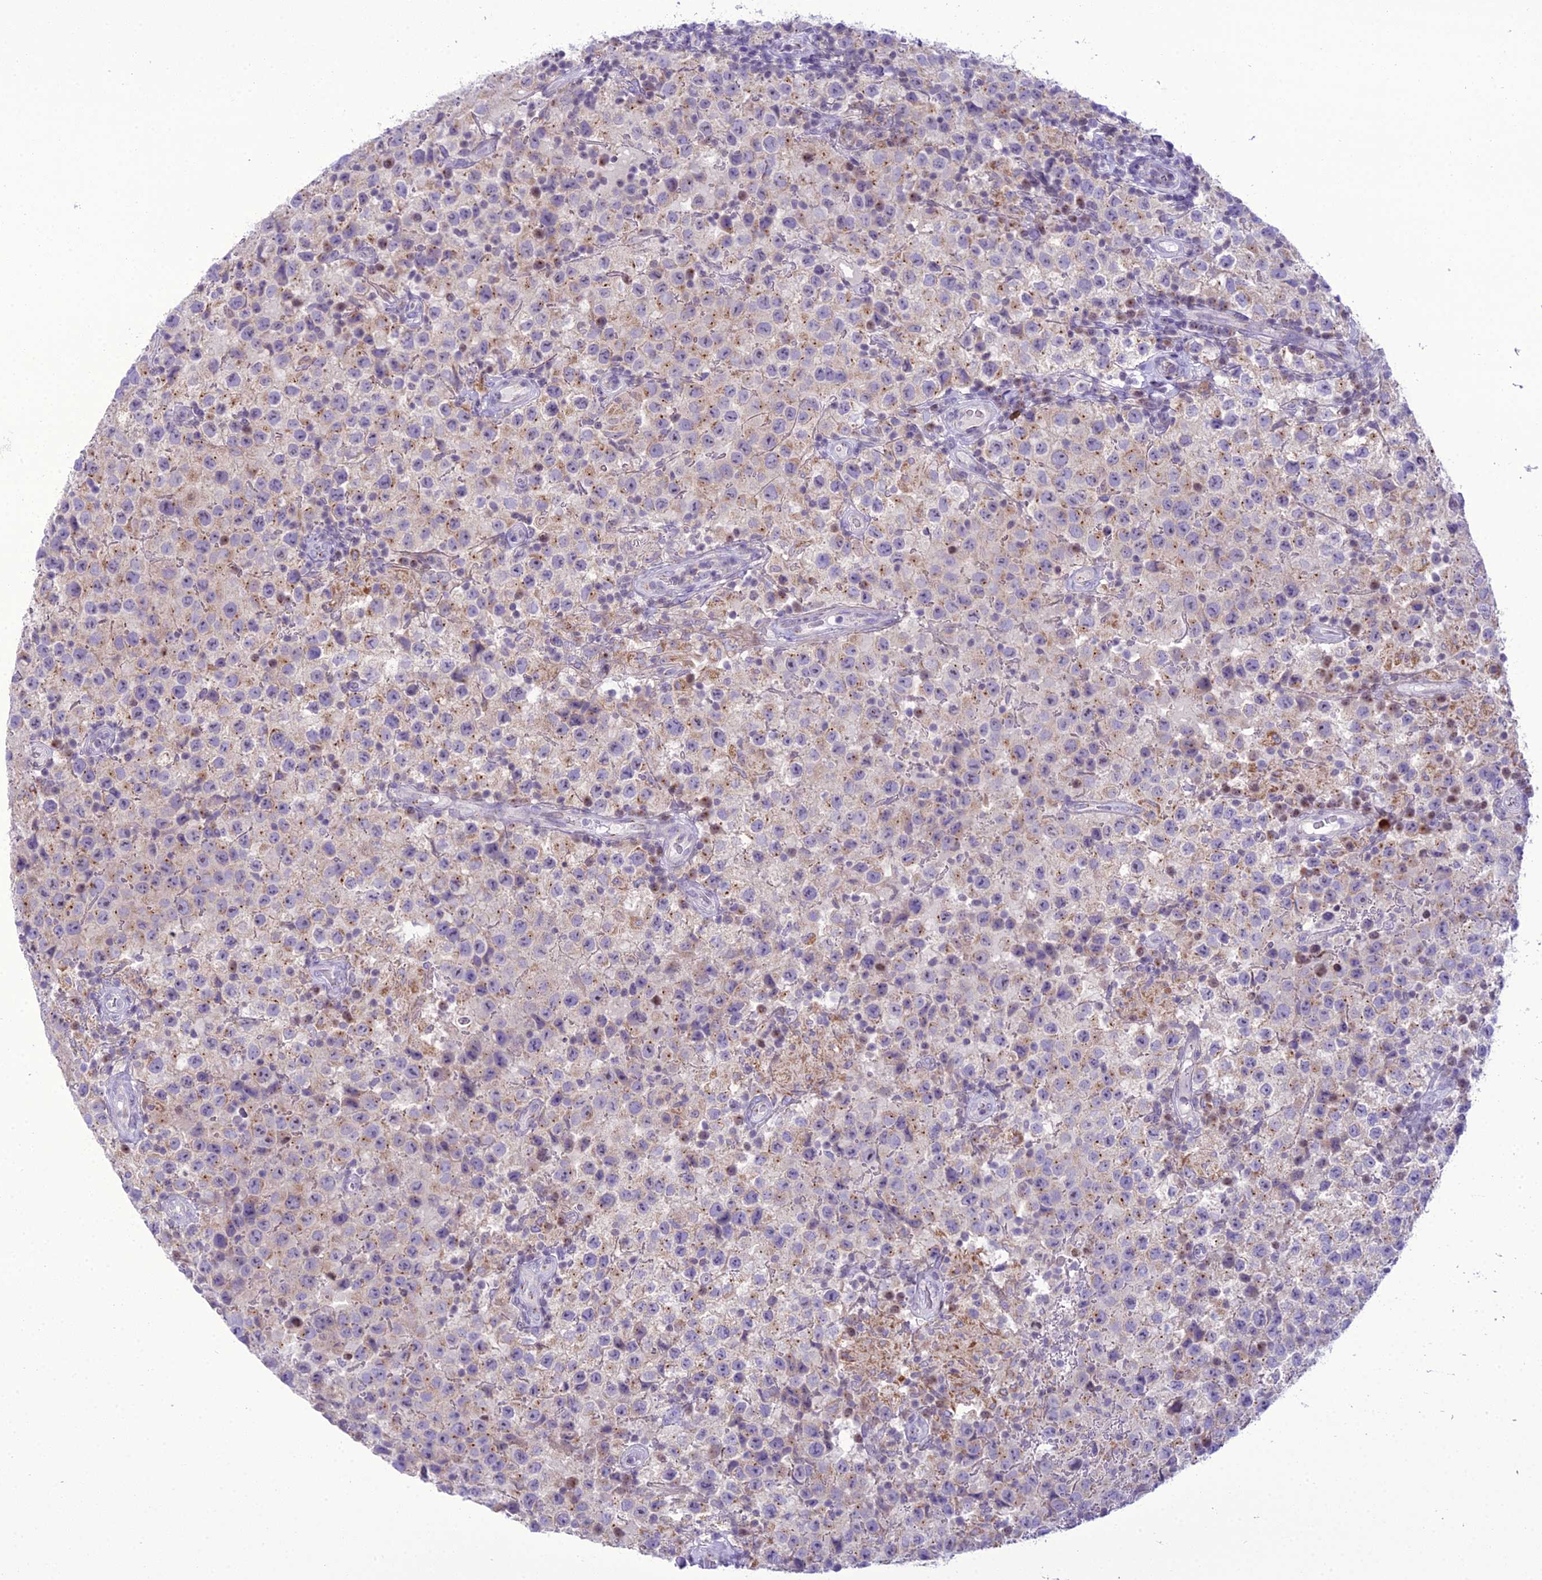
{"staining": {"intensity": "moderate", "quantity": "<25%", "location": "cytoplasmic/membranous"}, "tissue": "testis cancer", "cell_type": "Tumor cells", "image_type": "cancer", "snomed": [{"axis": "morphology", "description": "Seminoma, NOS"}, {"axis": "morphology", "description": "Carcinoma, Embryonal, NOS"}, {"axis": "topography", "description": "Testis"}], "caption": "Protein expression analysis of human testis cancer (seminoma) reveals moderate cytoplasmic/membranous expression in approximately <25% of tumor cells.", "gene": "B9D2", "patient": {"sex": "male", "age": 41}}